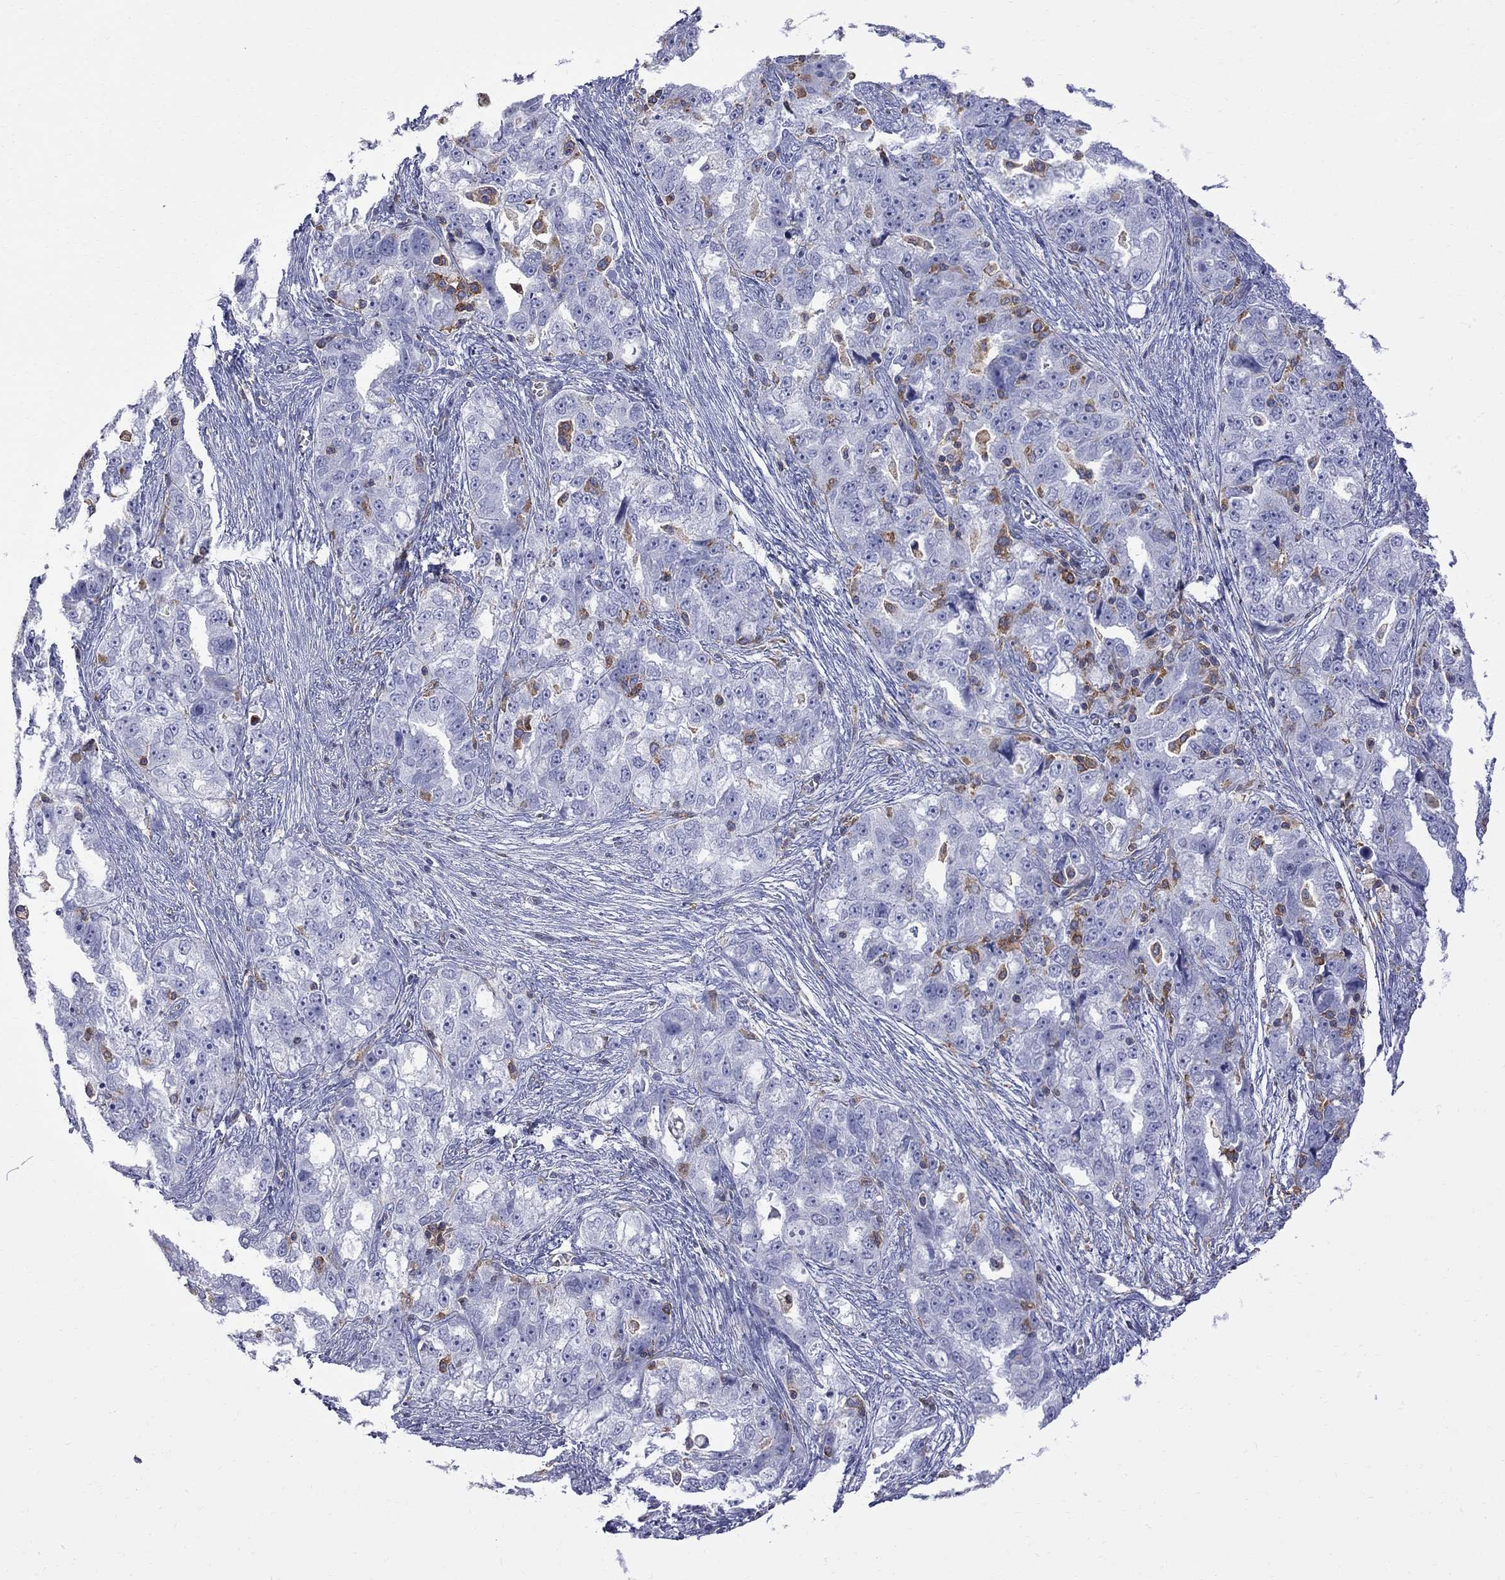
{"staining": {"intensity": "negative", "quantity": "none", "location": "none"}, "tissue": "ovarian cancer", "cell_type": "Tumor cells", "image_type": "cancer", "snomed": [{"axis": "morphology", "description": "Cystadenocarcinoma, serous, NOS"}, {"axis": "topography", "description": "Ovary"}], "caption": "Tumor cells show no significant expression in ovarian cancer. (DAB (3,3'-diaminobenzidine) immunohistochemistry visualized using brightfield microscopy, high magnification).", "gene": "ABI3", "patient": {"sex": "female", "age": 51}}